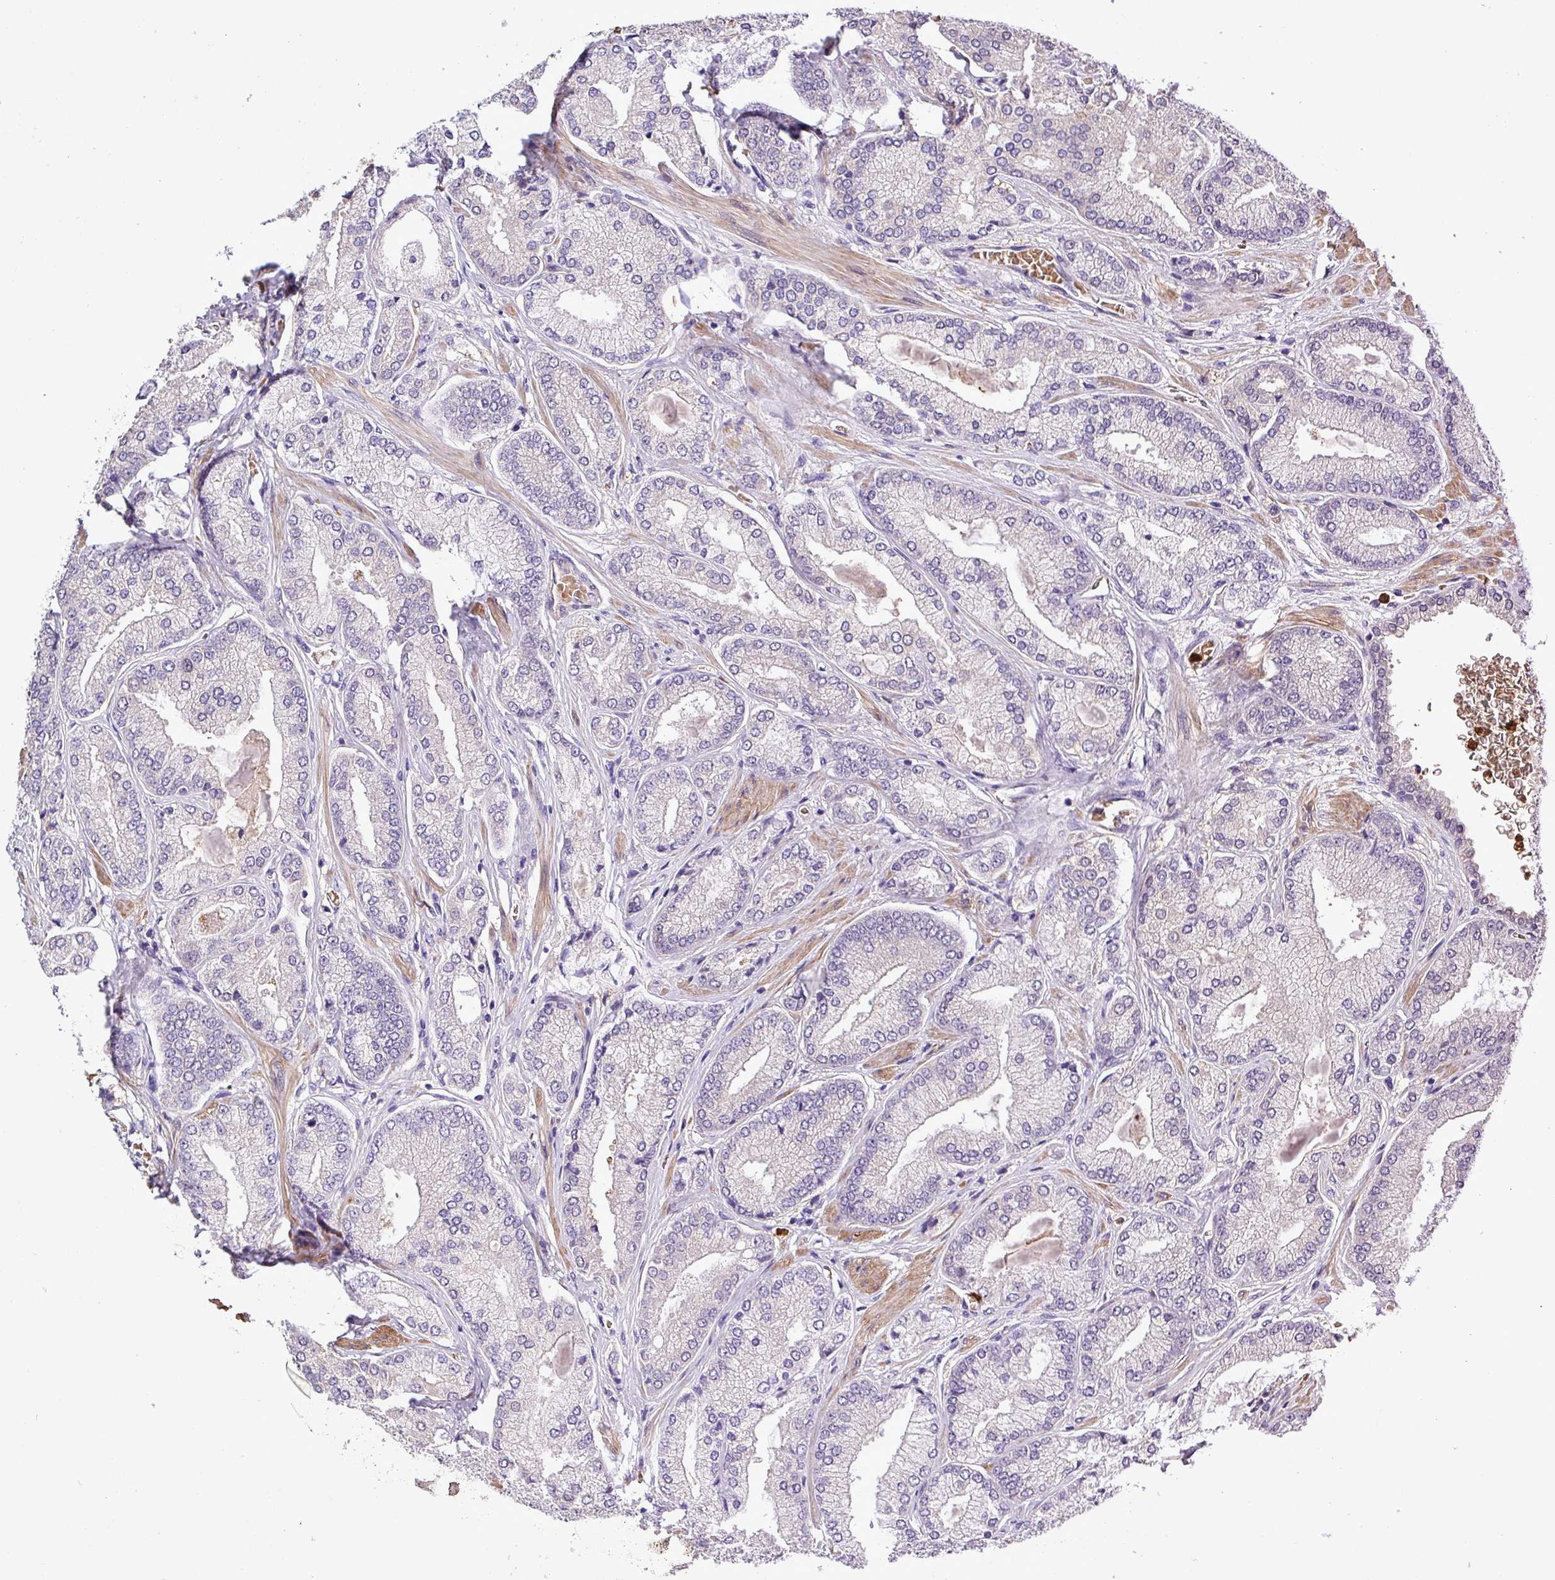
{"staining": {"intensity": "negative", "quantity": "none", "location": "none"}, "tissue": "prostate cancer", "cell_type": "Tumor cells", "image_type": "cancer", "snomed": [{"axis": "morphology", "description": "Adenocarcinoma, High grade"}, {"axis": "topography", "description": "Prostate"}], "caption": "Immunohistochemistry micrograph of neoplastic tissue: prostate cancer stained with DAB reveals no significant protein positivity in tumor cells.", "gene": "MGAT4B", "patient": {"sex": "male", "age": 68}}